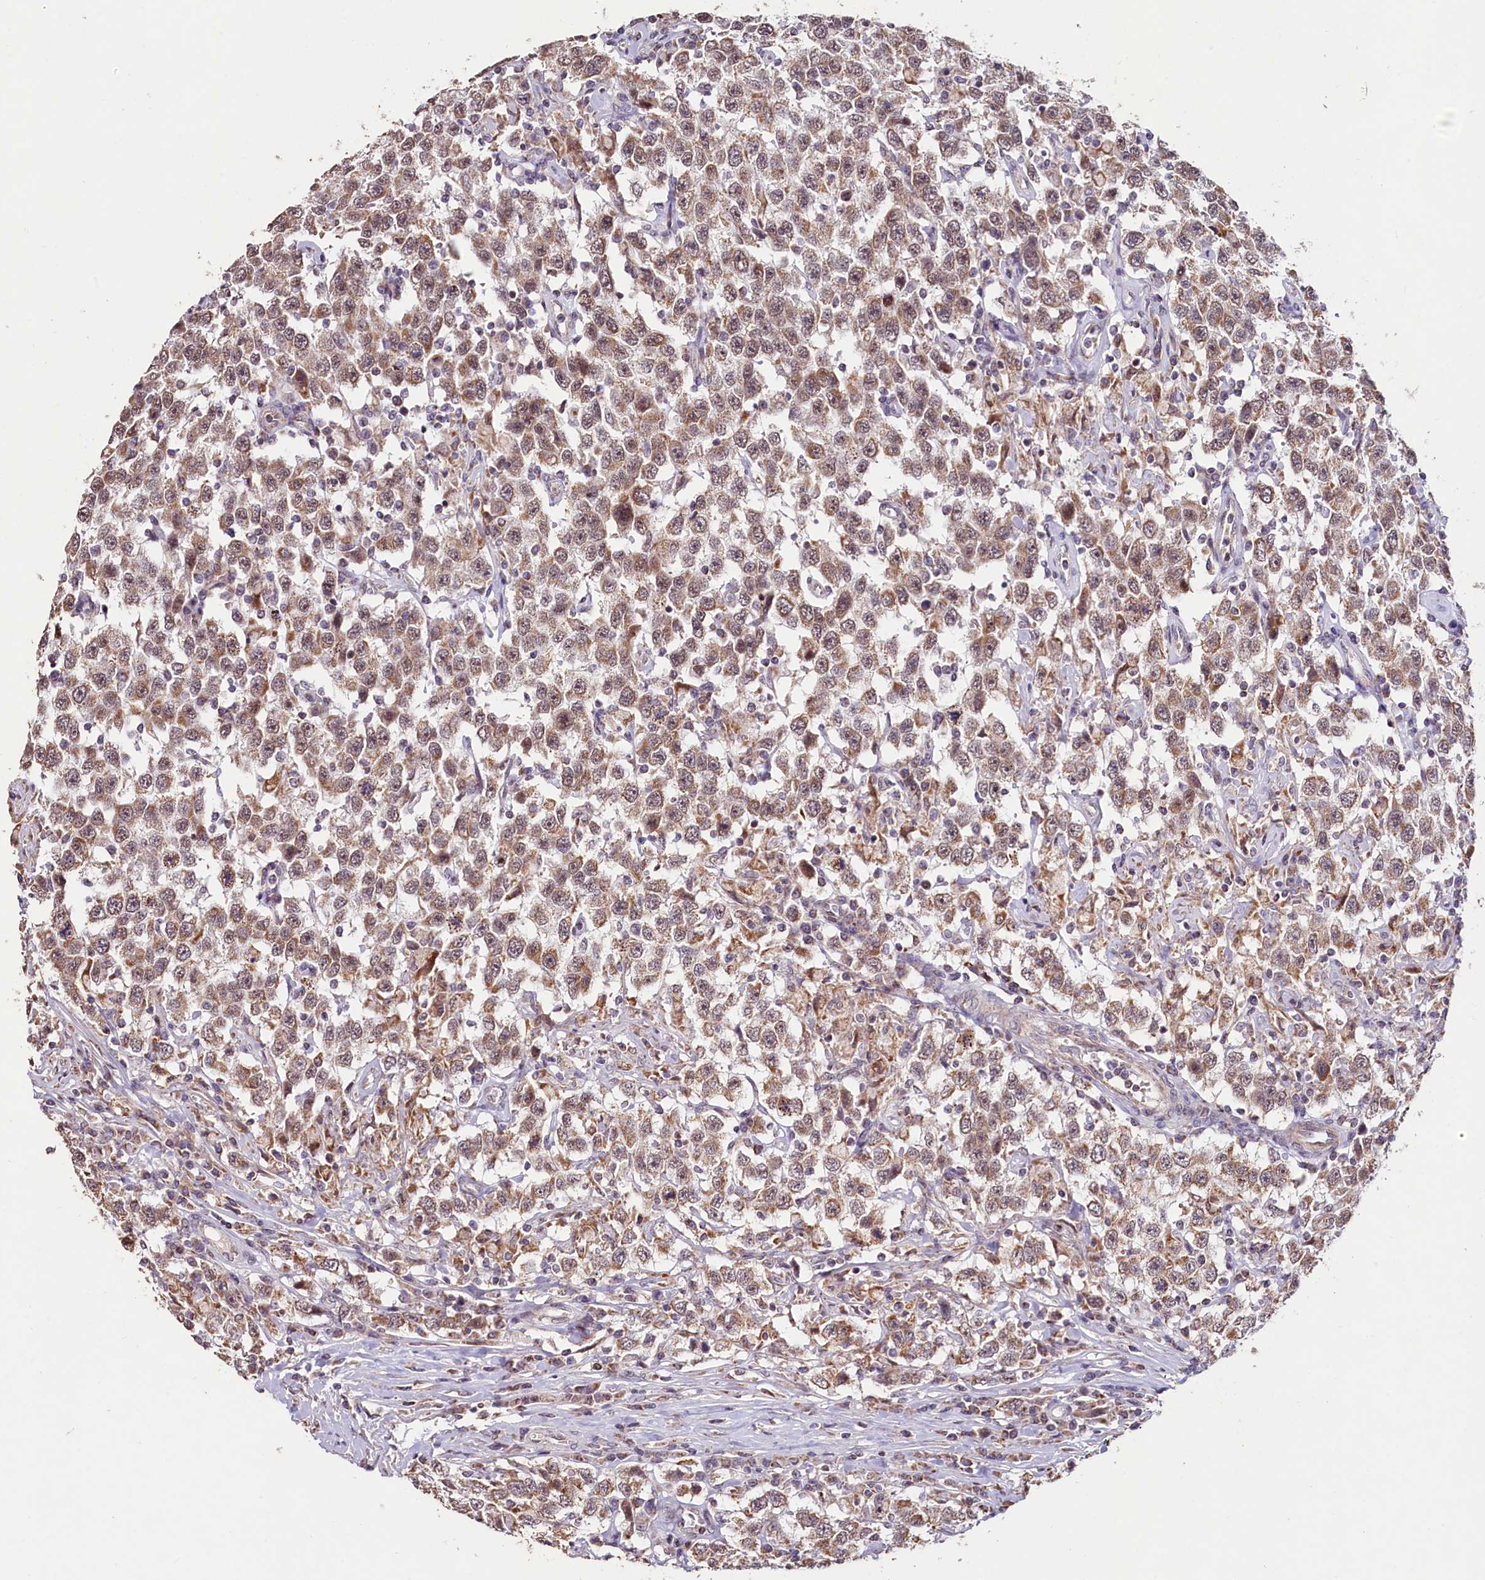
{"staining": {"intensity": "moderate", "quantity": ">75%", "location": "cytoplasmic/membranous"}, "tissue": "testis cancer", "cell_type": "Tumor cells", "image_type": "cancer", "snomed": [{"axis": "morphology", "description": "Seminoma, NOS"}, {"axis": "topography", "description": "Testis"}], "caption": "Testis cancer (seminoma) tissue shows moderate cytoplasmic/membranous staining in approximately >75% of tumor cells", "gene": "PDE6D", "patient": {"sex": "male", "age": 41}}